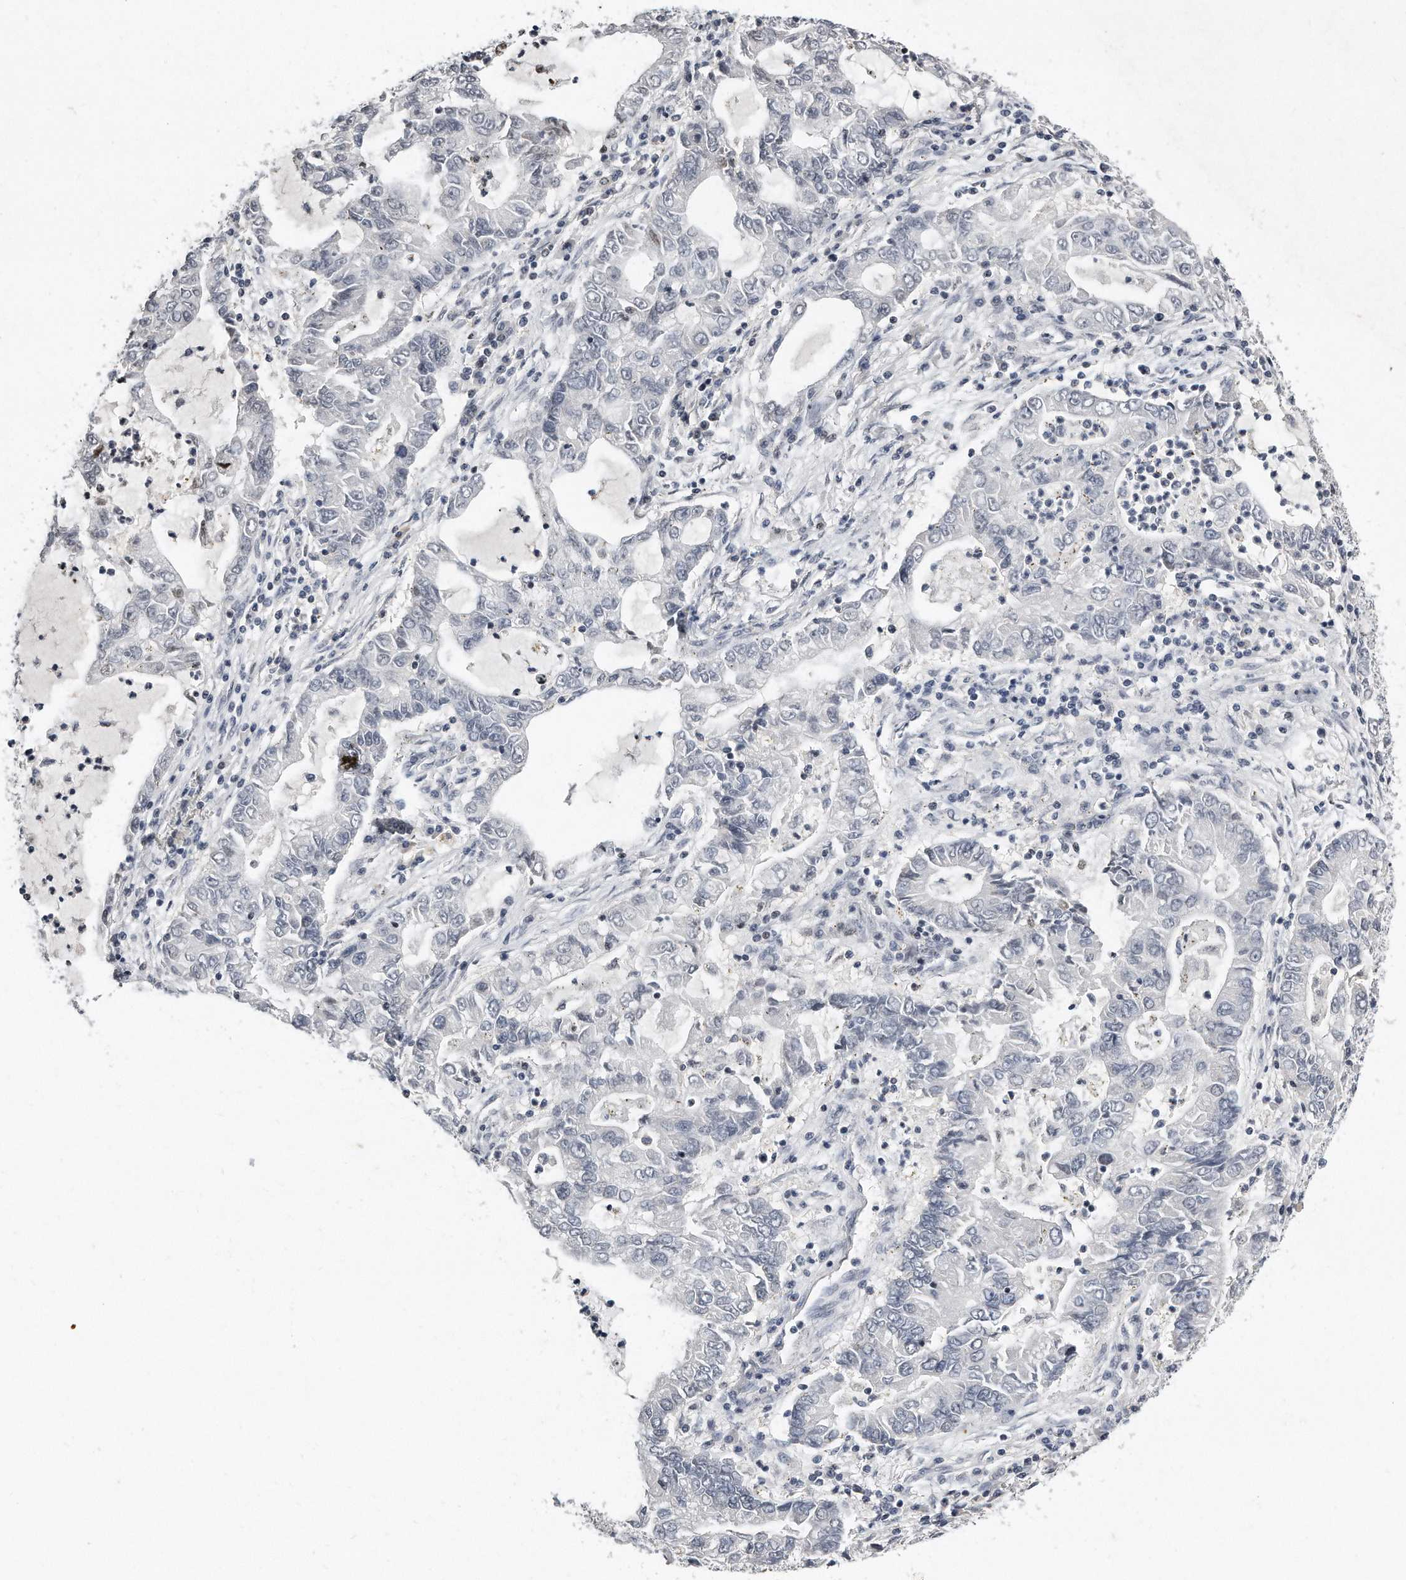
{"staining": {"intensity": "negative", "quantity": "none", "location": "none"}, "tissue": "lung cancer", "cell_type": "Tumor cells", "image_type": "cancer", "snomed": [{"axis": "morphology", "description": "Adenocarcinoma, NOS"}, {"axis": "topography", "description": "Lung"}], "caption": "IHC image of human adenocarcinoma (lung) stained for a protein (brown), which shows no positivity in tumor cells.", "gene": "CTBP2", "patient": {"sex": "female", "age": 51}}